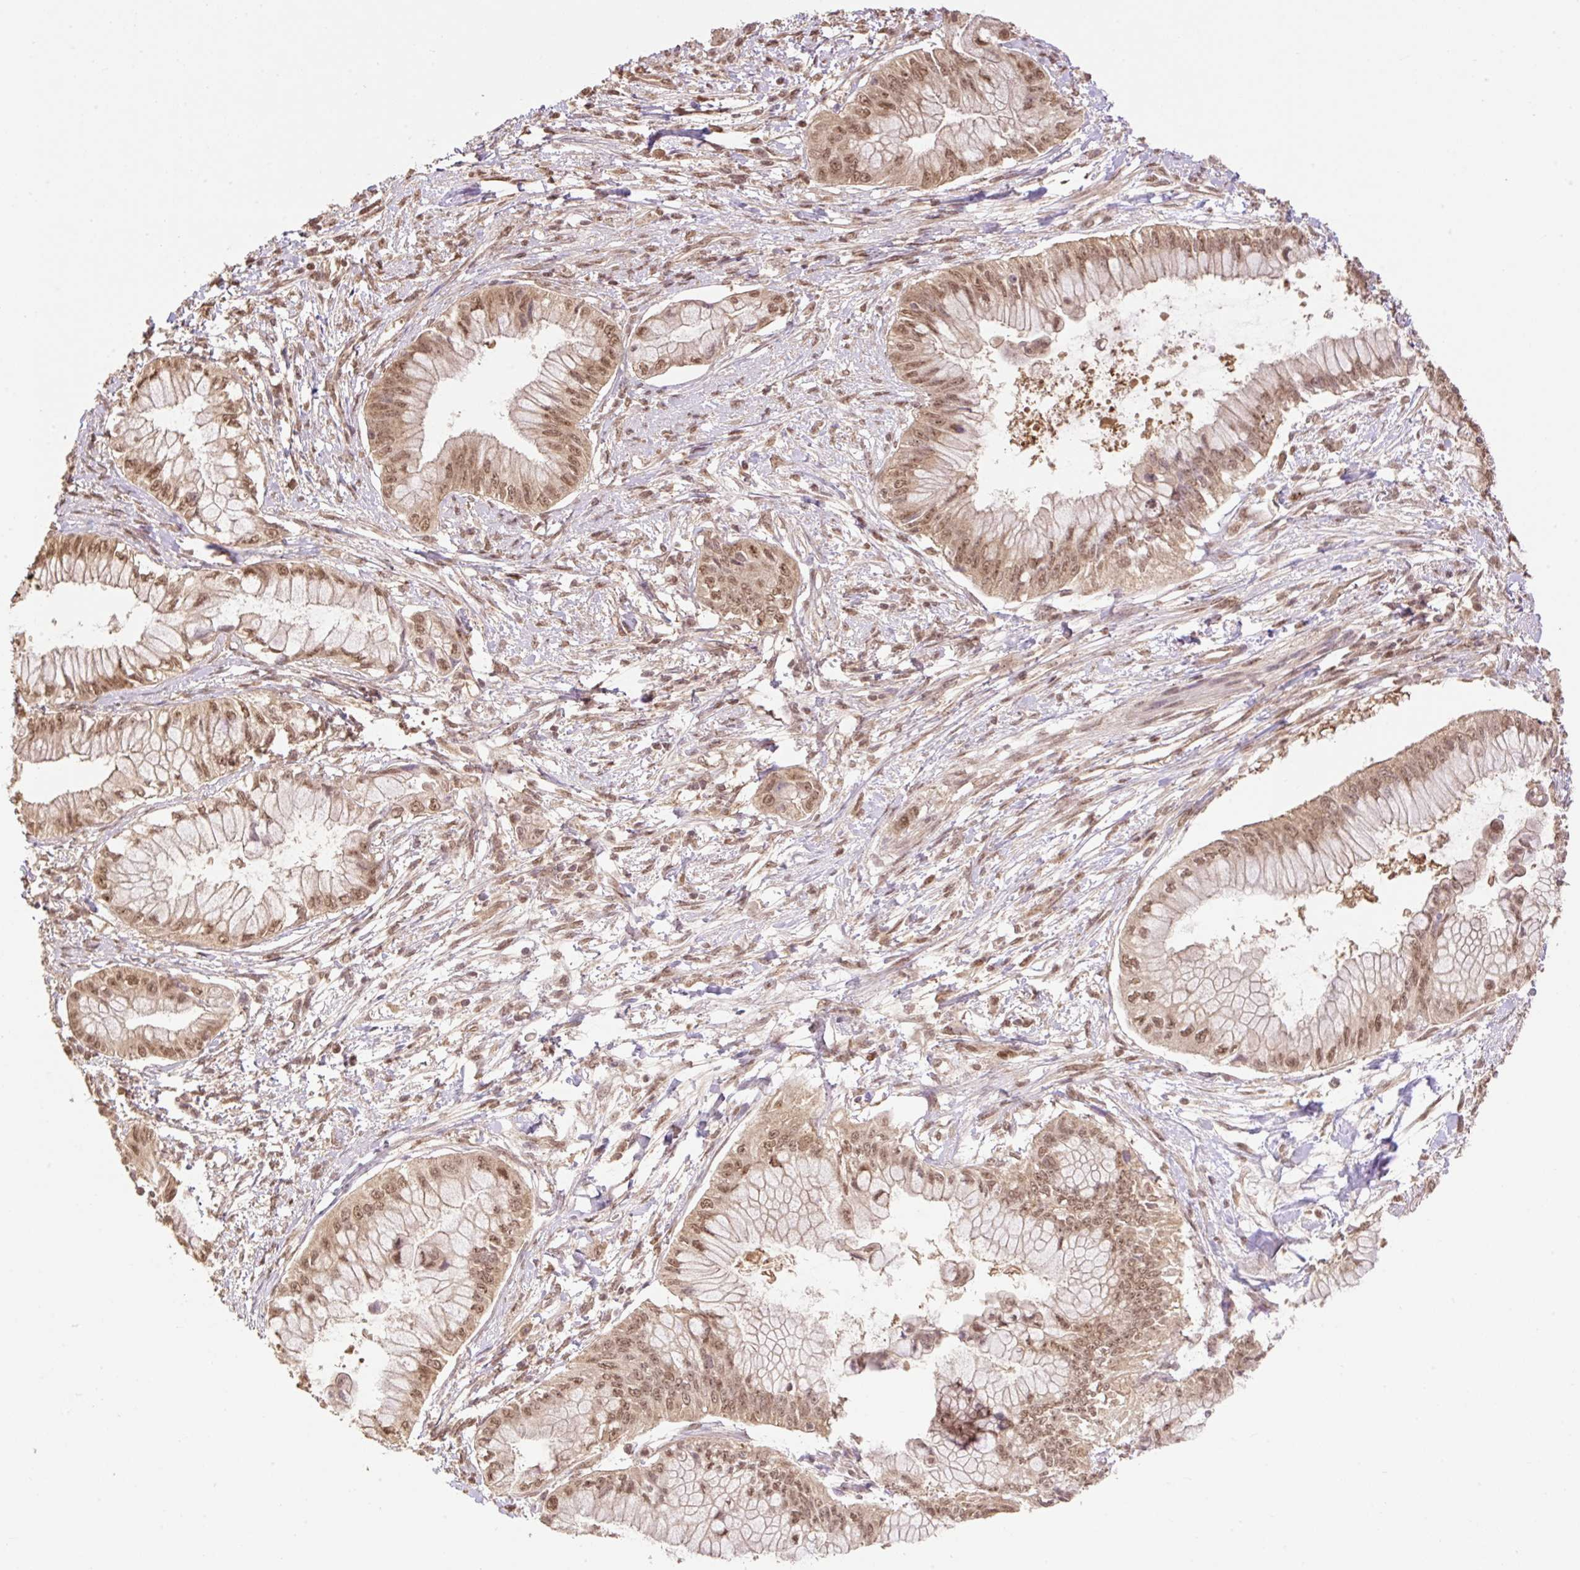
{"staining": {"intensity": "moderate", "quantity": ">75%", "location": "nuclear"}, "tissue": "pancreatic cancer", "cell_type": "Tumor cells", "image_type": "cancer", "snomed": [{"axis": "morphology", "description": "Adenocarcinoma, NOS"}, {"axis": "topography", "description": "Pancreas"}], "caption": "A brown stain highlights moderate nuclear expression of a protein in human adenocarcinoma (pancreatic) tumor cells.", "gene": "VPS25", "patient": {"sex": "male", "age": 48}}